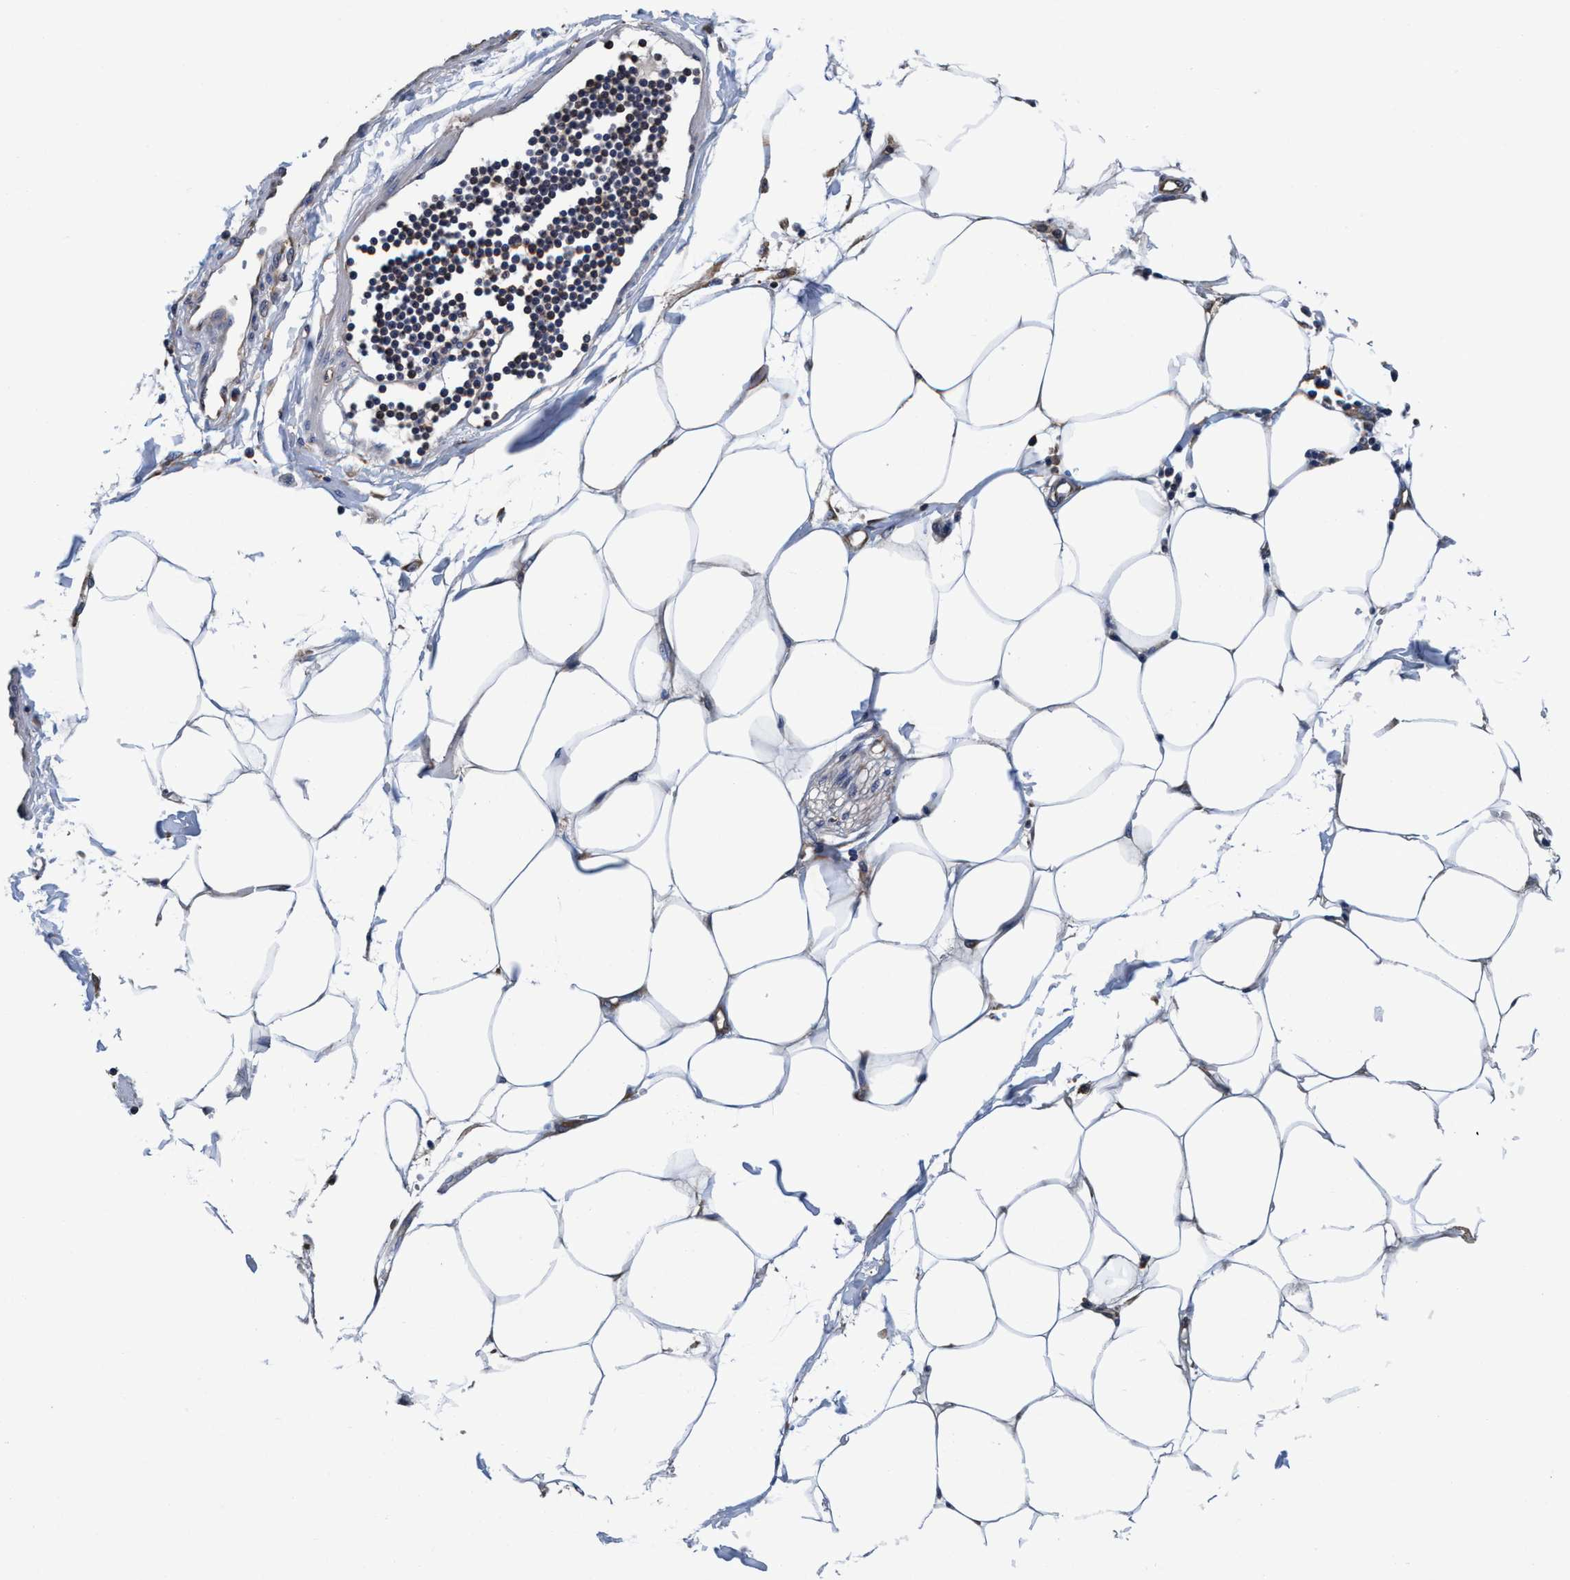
{"staining": {"intensity": "negative", "quantity": "none", "location": "none"}, "tissue": "adipose tissue", "cell_type": "Adipocytes", "image_type": "normal", "snomed": [{"axis": "morphology", "description": "Normal tissue, NOS"}, {"axis": "morphology", "description": "Adenocarcinoma, NOS"}, {"axis": "topography", "description": "Colon"}, {"axis": "topography", "description": "Peripheral nerve tissue"}], "caption": "Protein analysis of unremarkable adipose tissue shows no significant positivity in adipocytes. (Stains: DAB immunohistochemistry with hematoxylin counter stain, Microscopy: brightfield microscopy at high magnification).", "gene": "ENDOG", "patient": {"sex": "male", "age": 14}}